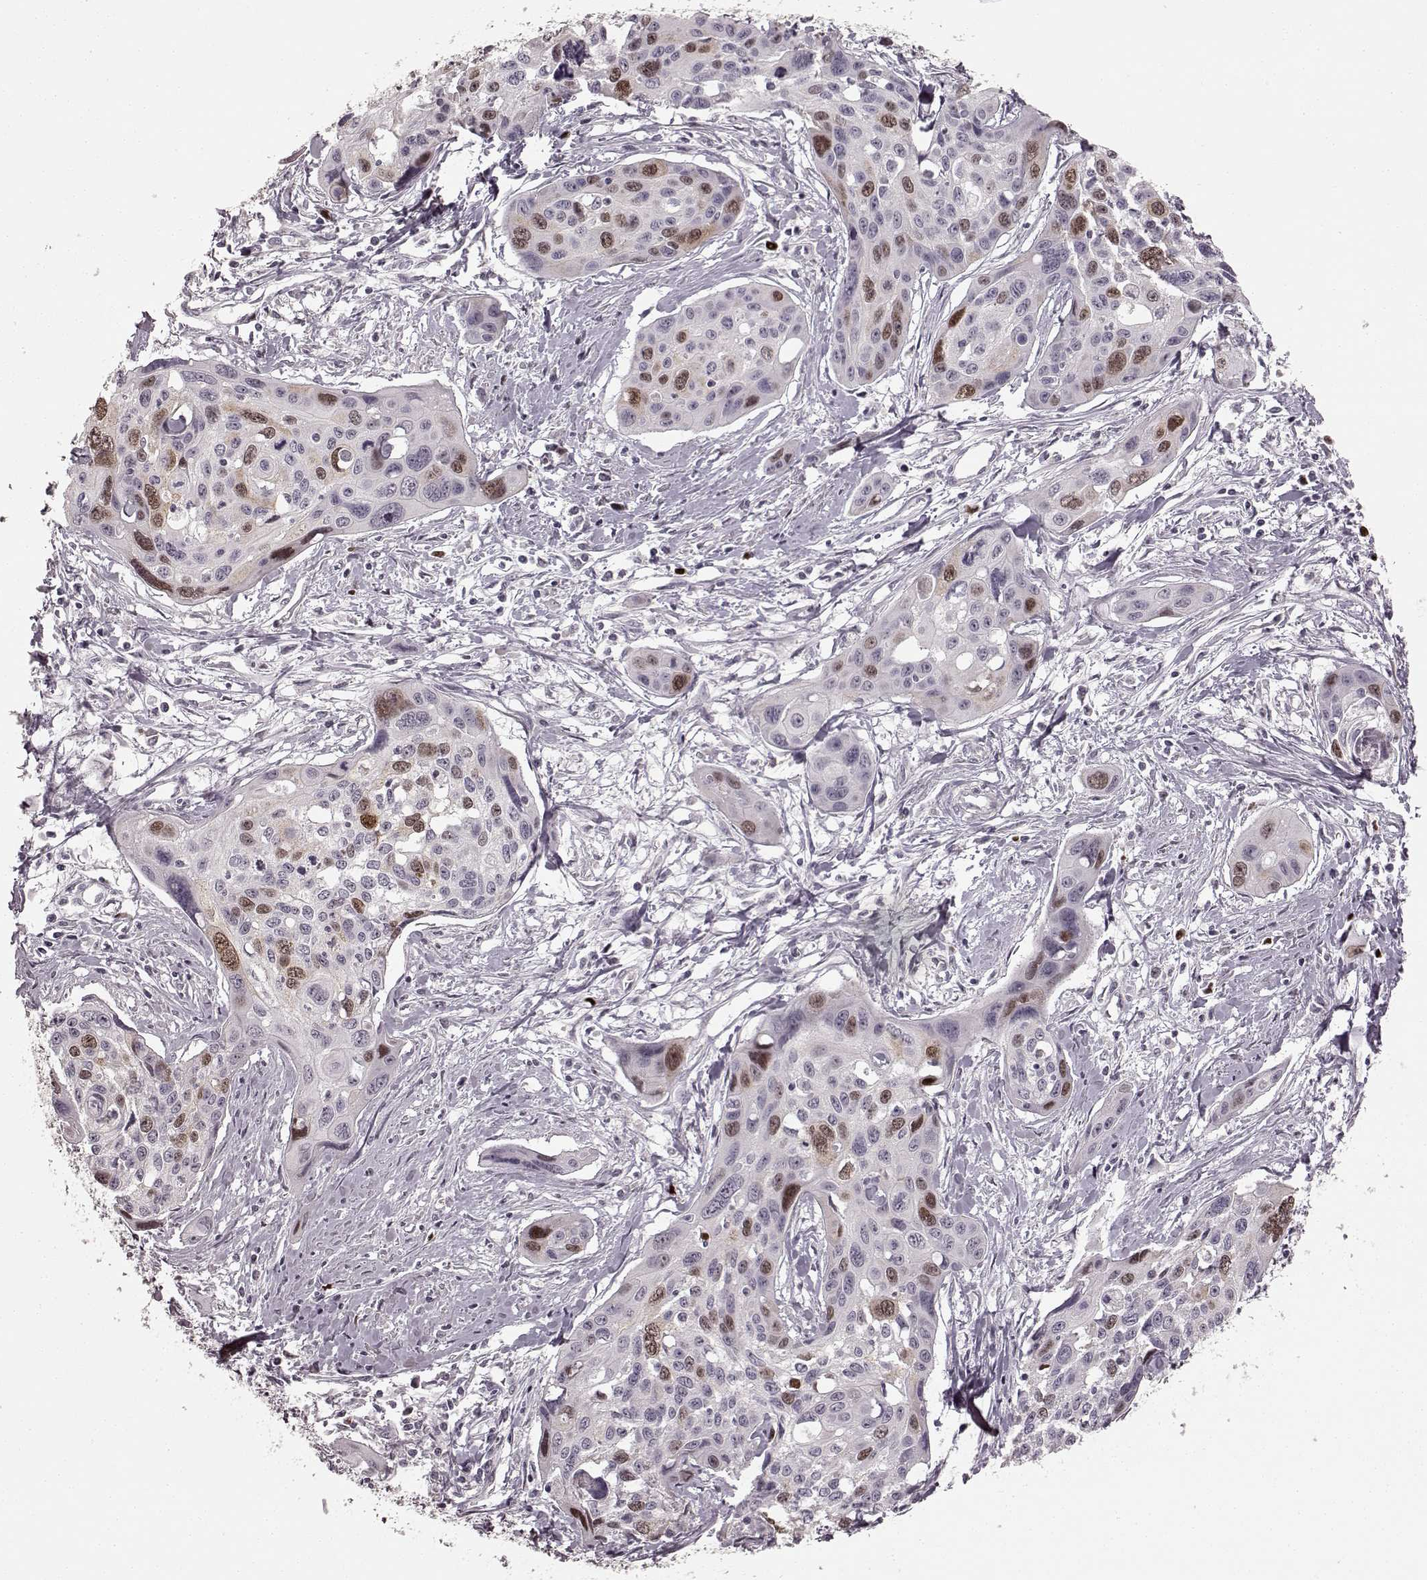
{"staining": {"intensity": "moderate", "quantity": "25%-75%", "location": "nuclear"}, "tissue": "cervical cancer", "cell_type": "Tumor cells", "image_type": "cancer", "snomed": [{"axis": "morphology", "description": "Squamous cell carcinoma, NOS"}, {"axis": "topography", "description": "Cervix"}], "caption": "Cervical cancer (squamous cell carcinoma) stained with DAB (3,3'-diaminobenzidine) immunohistochemistry (IHC) demonstrates medium levels of moderate nuclear expression in approximately 25%-75% of tumor cells.", "gene": "CCNA2", "patient": {"sex": "female", "age": 31}}